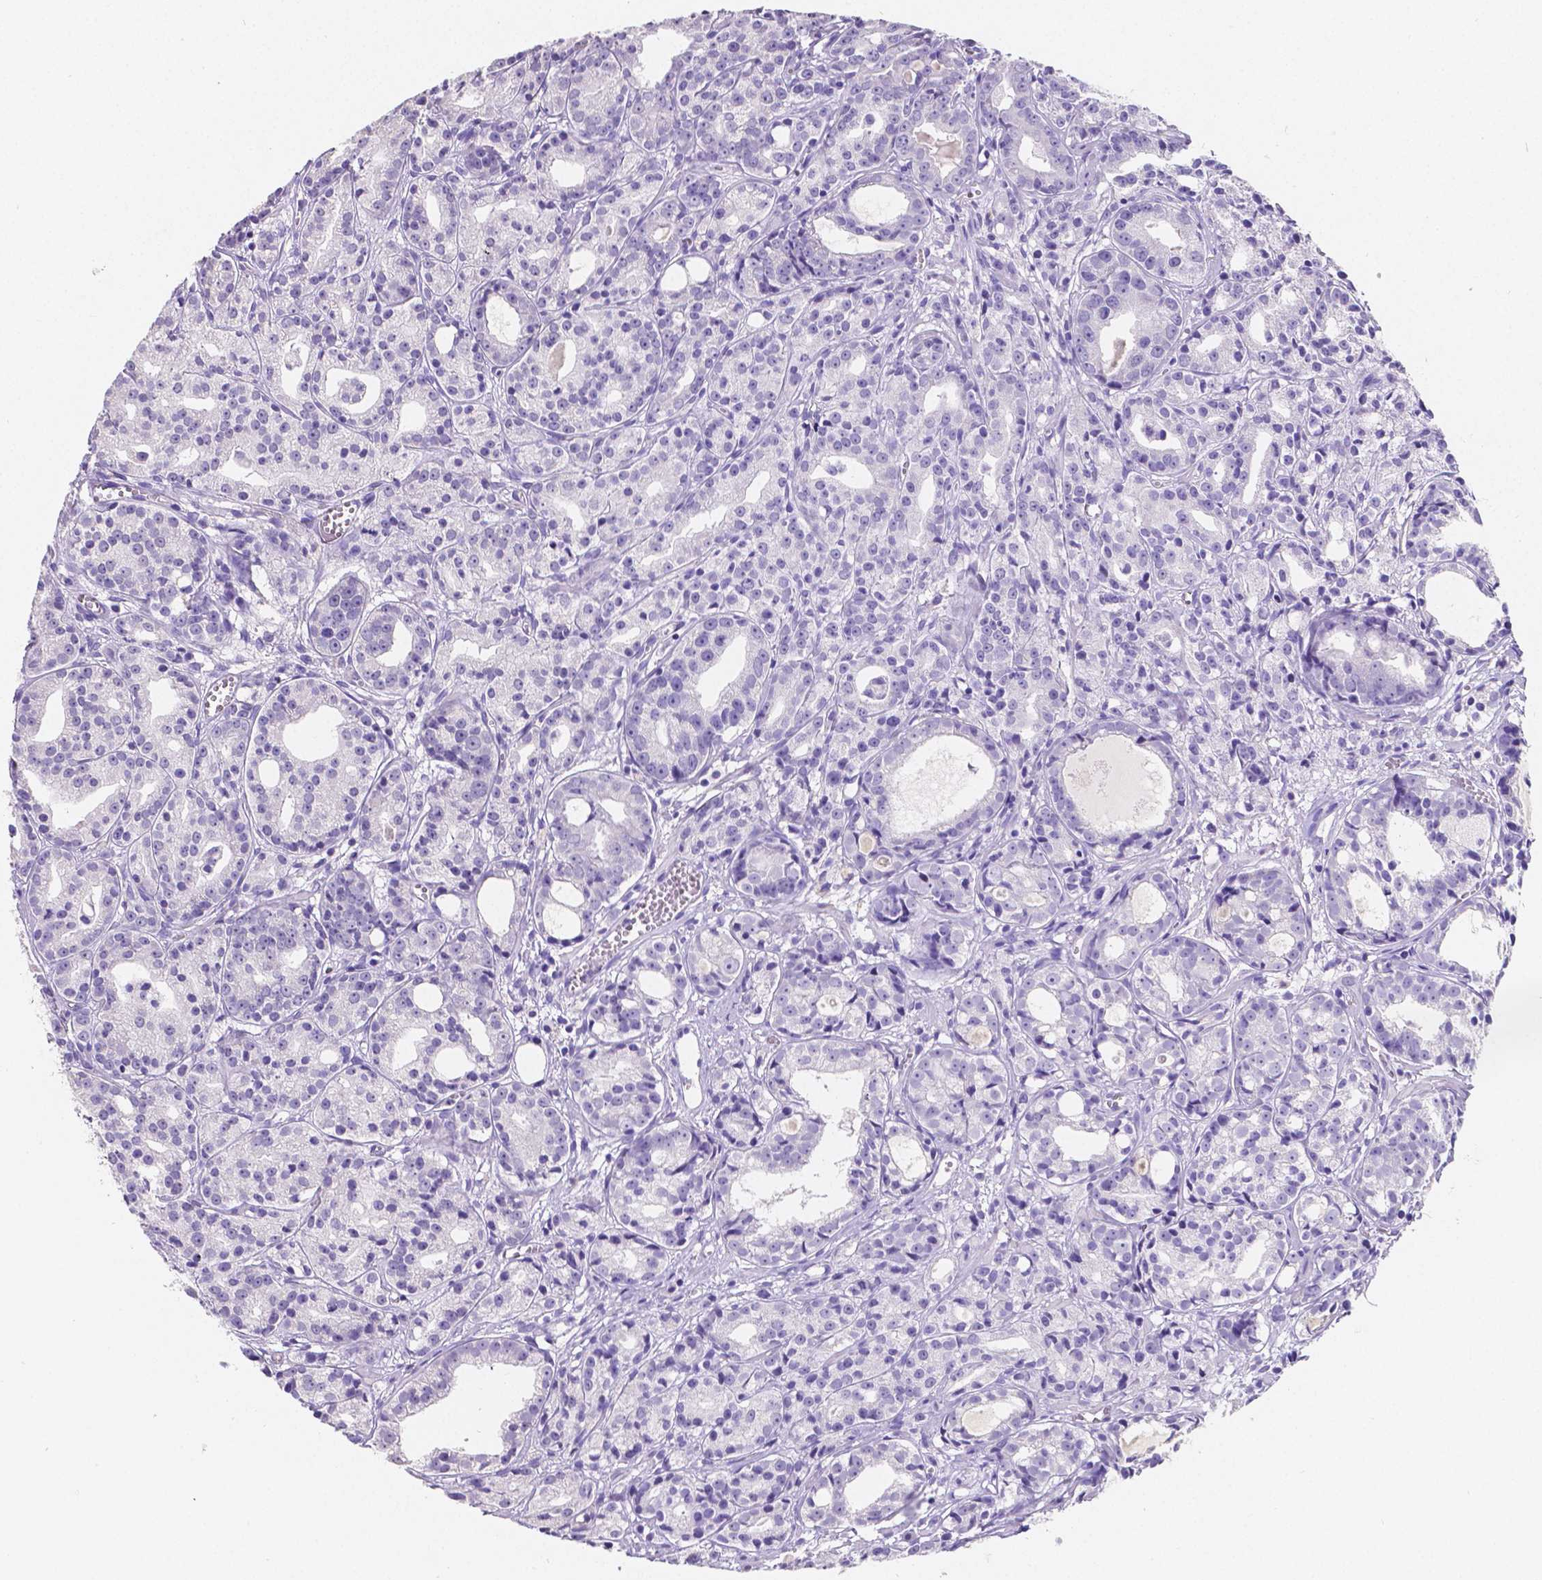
{"staining": {"intensity": "negative", "quantity": "none", "location": "none"}, "tissue": "prostate cancer", "cell_type": "Tumor cells", "image_type": "cancer", "snomed": [{"axis": "morphology", "description": "Adenocarcinoma, Medium grade"}, {"axis": "topography", "description": "Prostate"}], "caption": "Photomicrograph shows no protein positivity in tumor cells of prostate cancer (medium-grade adenocarcinoma) tissue. (DAB immunohistochemistry, high magnification).", "gene": "SATB2", "patient": {"sex": "male", "age": 74}}